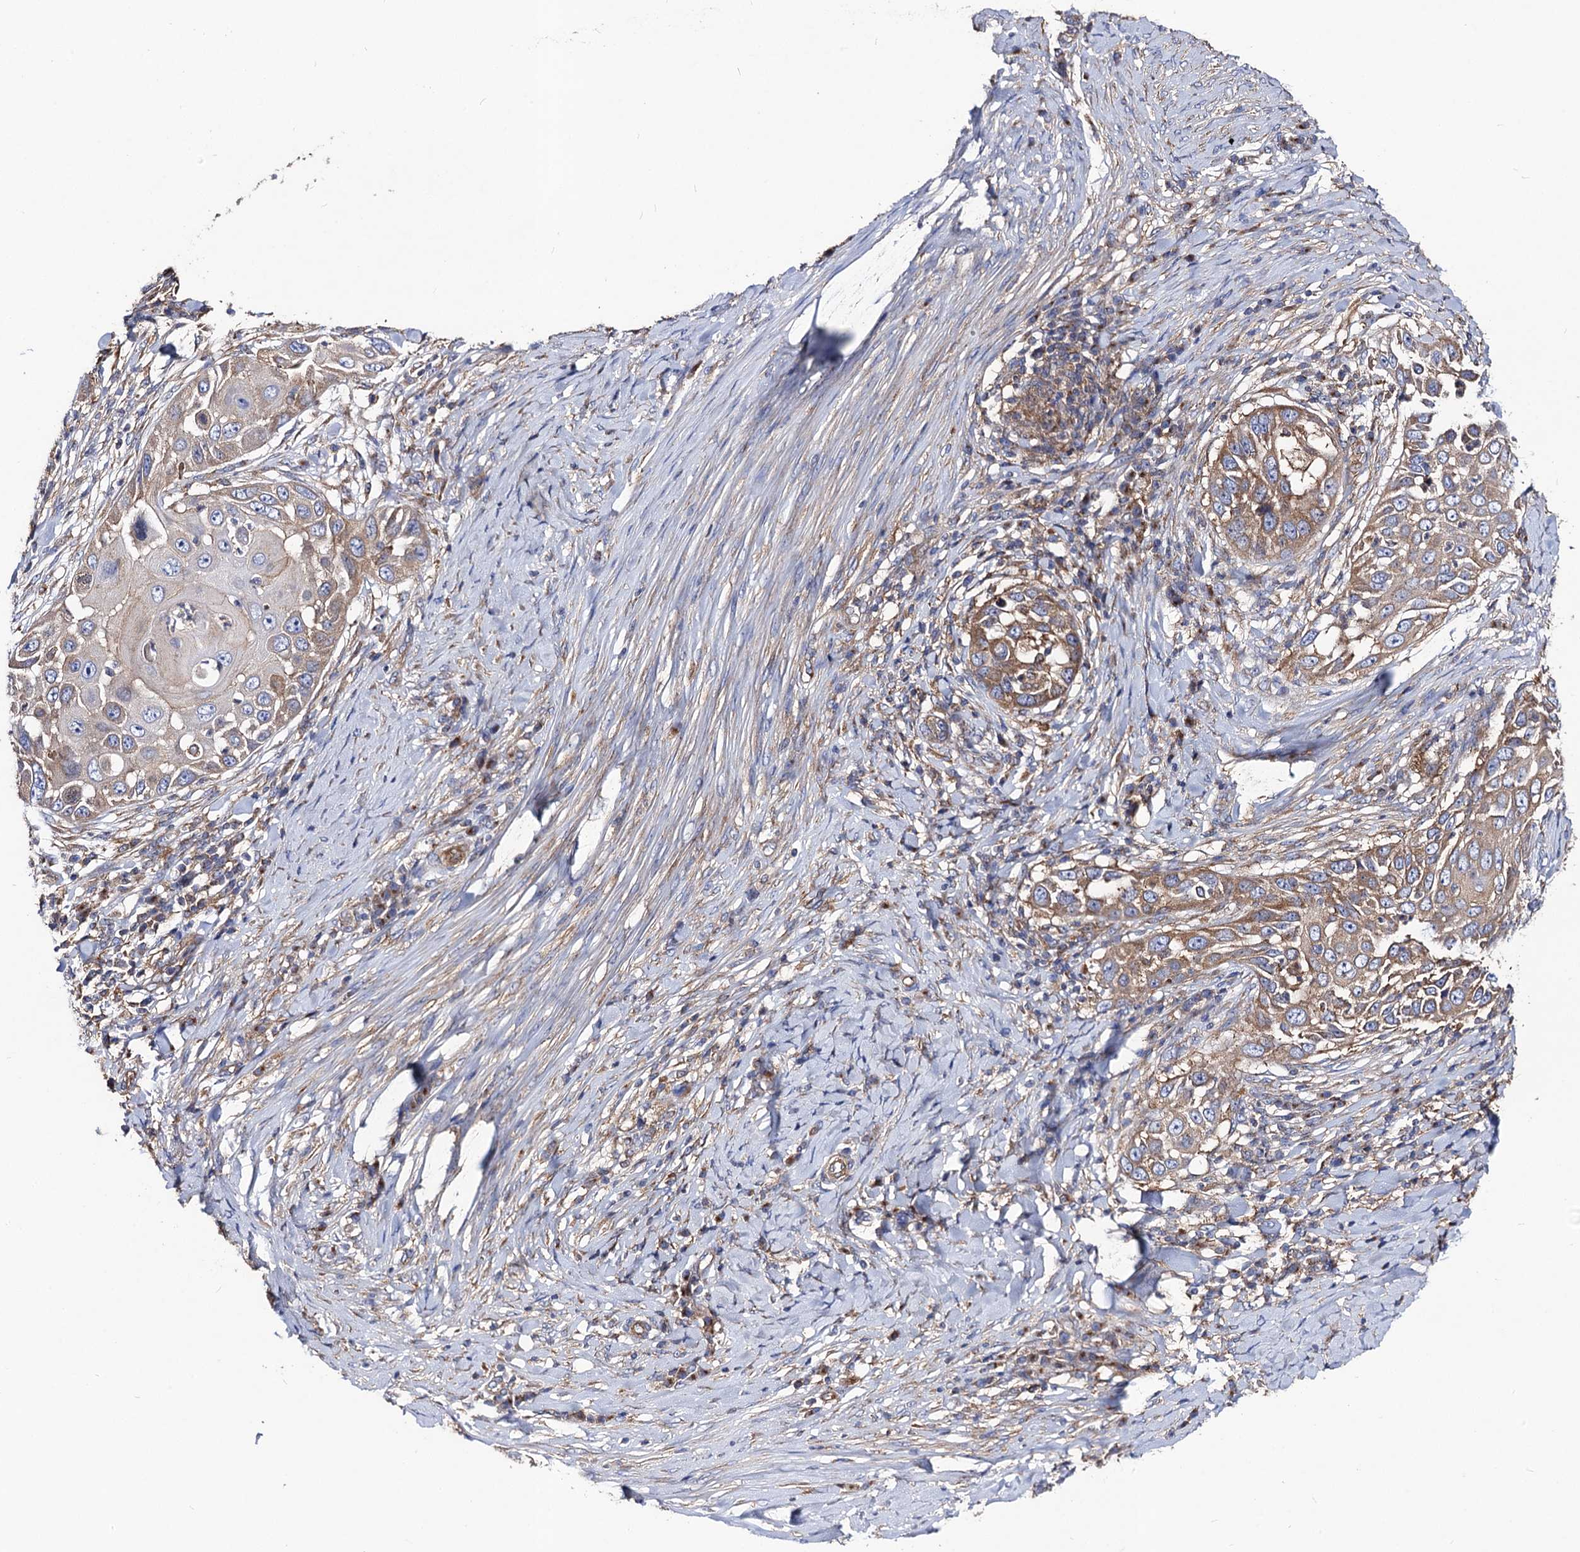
{"staining": {"intensity": "moderate", "quantity": "25%-75%", "location": "cytoplasmic/membranous"}, "tissue": "skin cancer", "cell_type": "Tumor cells", "image_type": "cancer", "snomed": [{"axis": "morphology", "description": "Squamous cell carcinoma, NOS"}, {"axis": "topography", "description": "Skin"}], "caption": "A high-resolution micrograph shows immunohistochemistry staining of squamous cell carcinoma (skin), which demonstrates moderate cytoplasmic/membranous staining in about 25%-75% of tumor cells.", "gene": "DYDC1", "patient": {"sex": "female", "age": 44}}